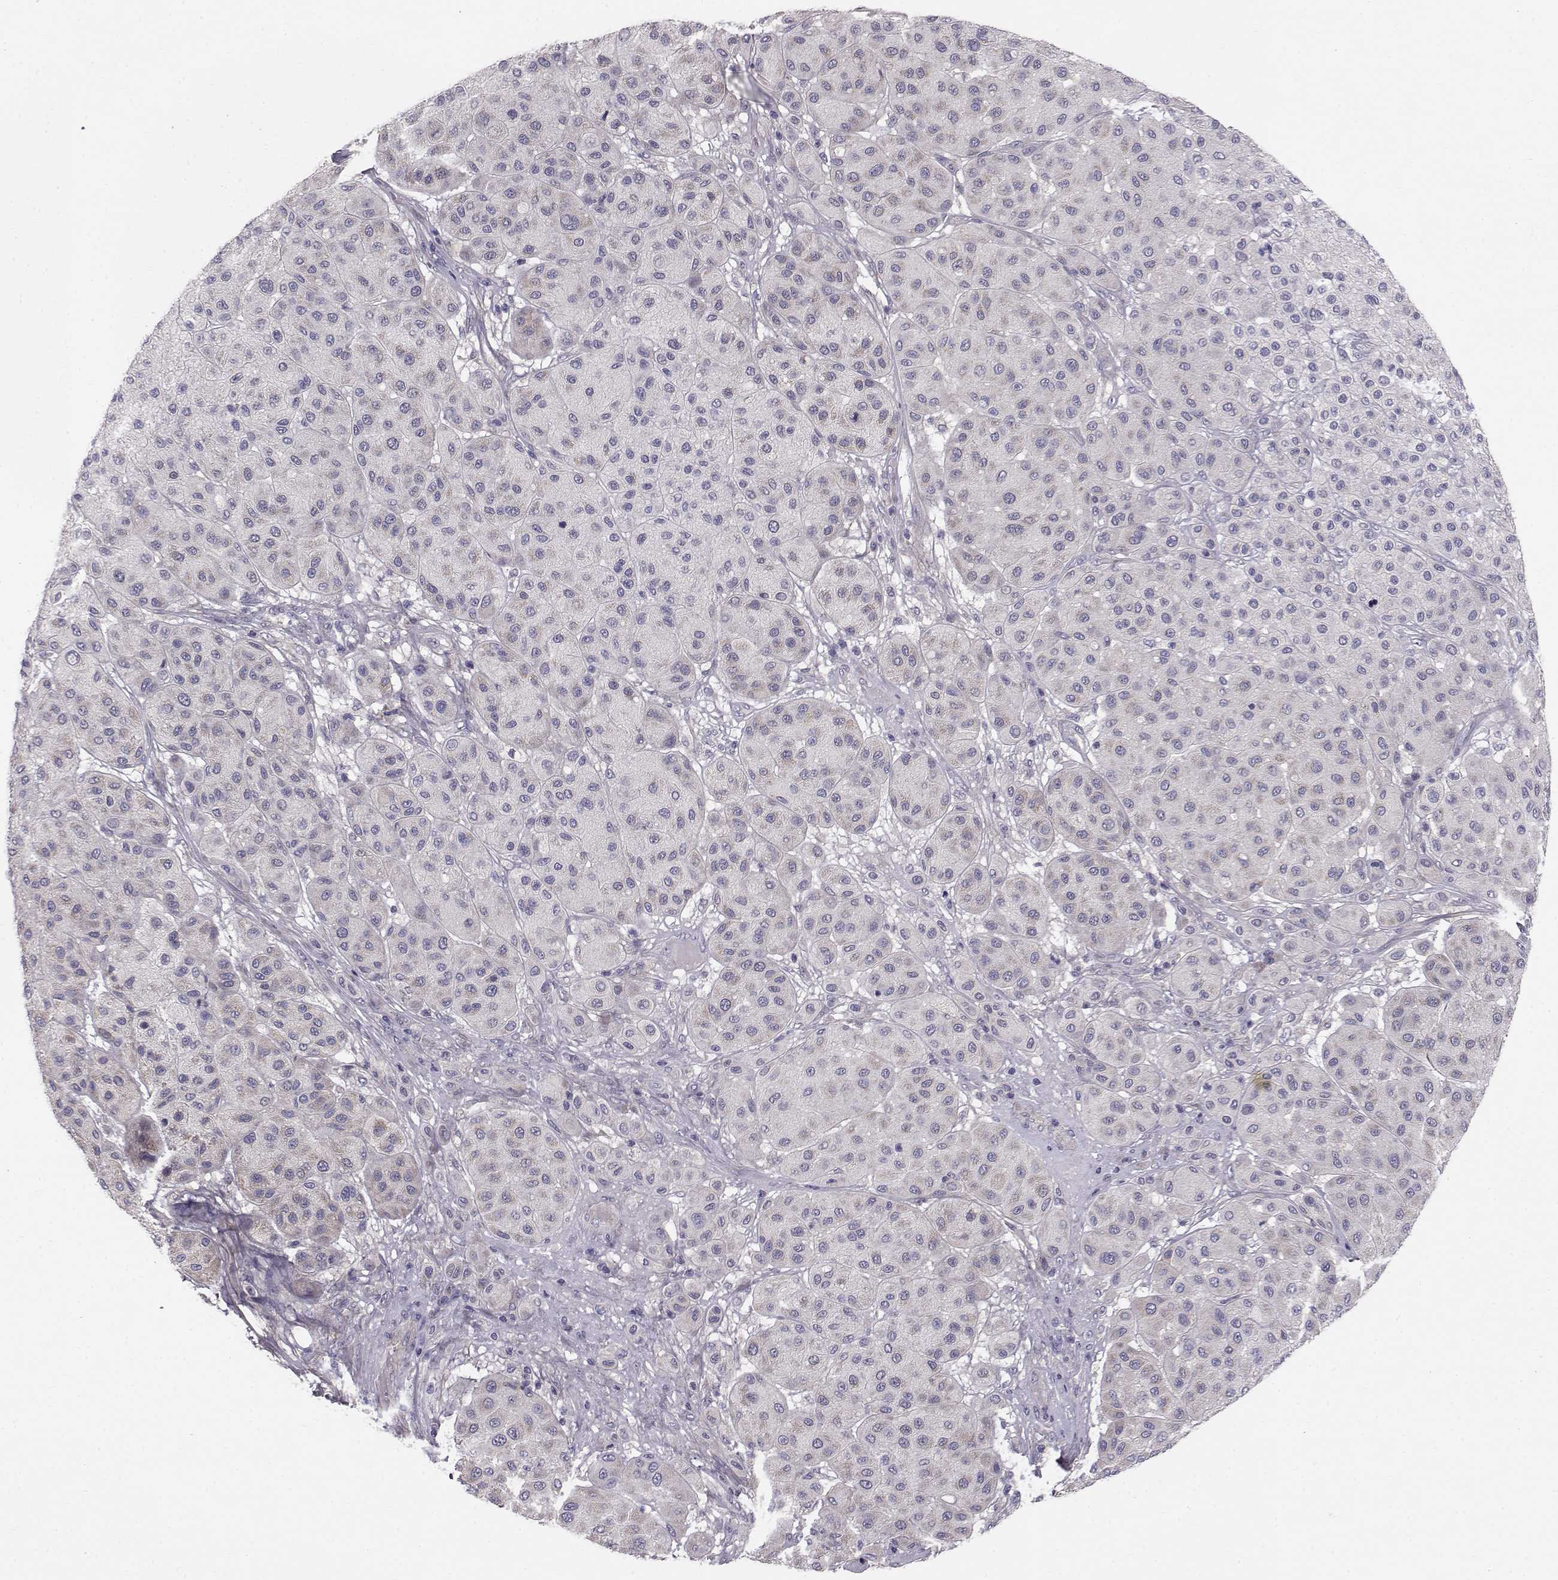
{"staining": {"intensity": "weak", "quantity": "<25%", "location": "cytoplasmic/membranous"}, "tissue": "melanoma", "cell_type": "Tumor cells", "image_type": "cancer", "snomed": [{"axis": "morphology", "description": "Malignant melanoma, Metastatic site"}, {"axis": "topography", "description": "Smooth muscle"}], "caption": "Melanoma was stained to show a protein in brown. There is no significant positivity in tumor cells. The staining is performed using DAB (3,3'-diaminobenzidine) brown chromogen with nuclei counter-stained in using hematoxylin.", "gene": "PEX5L", "patient": {"sex": "male", "age": 41}}